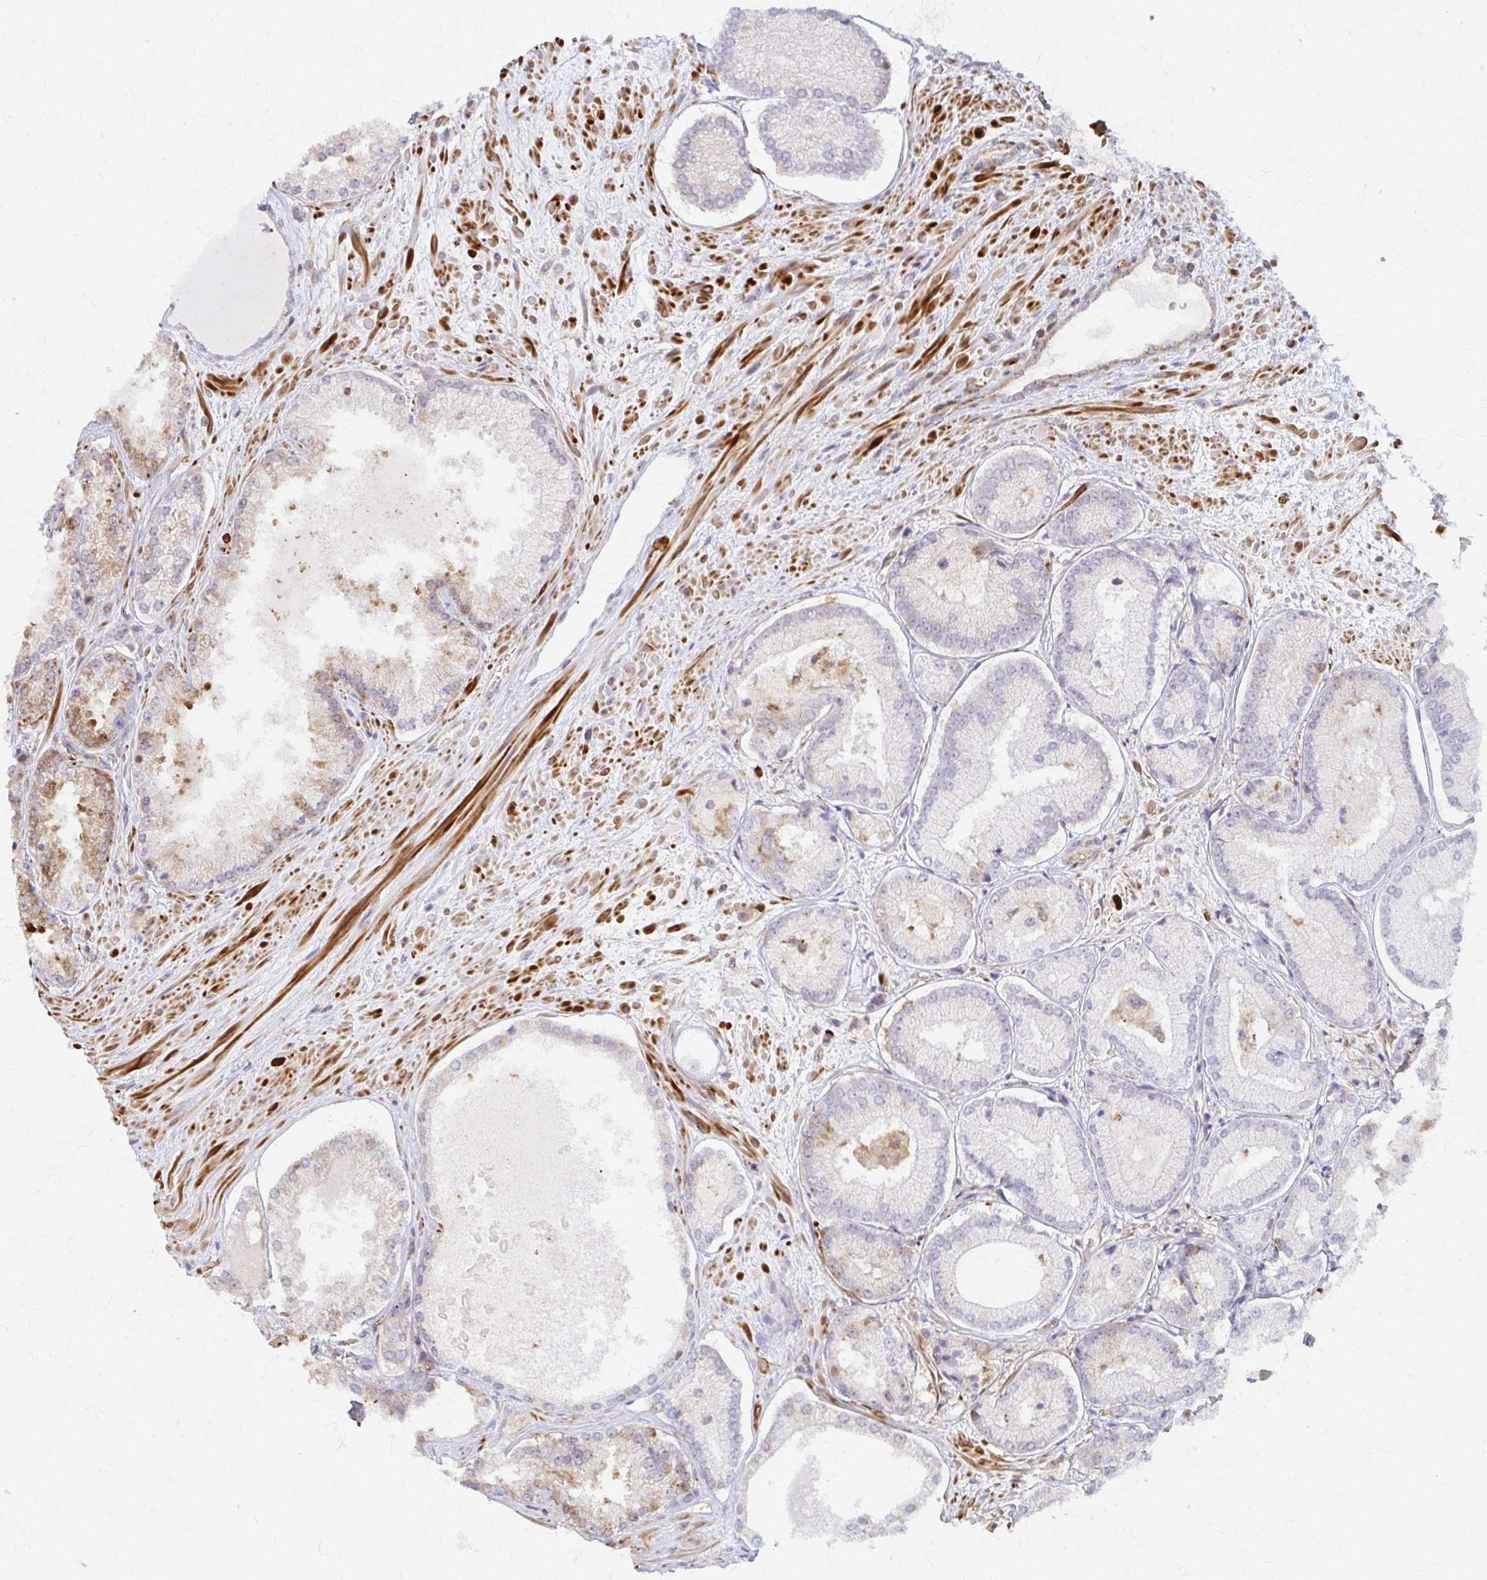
{"staining": {"intensity": "moderate", "quantity": "25%-75%", "location": "cytoplasmic/membranous"}, "tissue": "prostate cancer", "cell_type": "Tumor cells", "image_type": "cancer", "snomed": [{"axis": "morphology", "description": "Adenocarcinoma, High grade"}, {"axis": "topography", "description": "Prostate"}], "caption": "Protein expression analysis of prostate cancer exhibits moderate cytoplasmic/membranous staining in approximately 25%-75% of tumor cells. (Stains: DAB (3,3'-diaminobenzidine) in brown, nuclei in blue, Microscopy: brightfield microscopy at high magnification).", "gene": "ARHGAP35", "patient": {"sex": "male", "age": 73}}